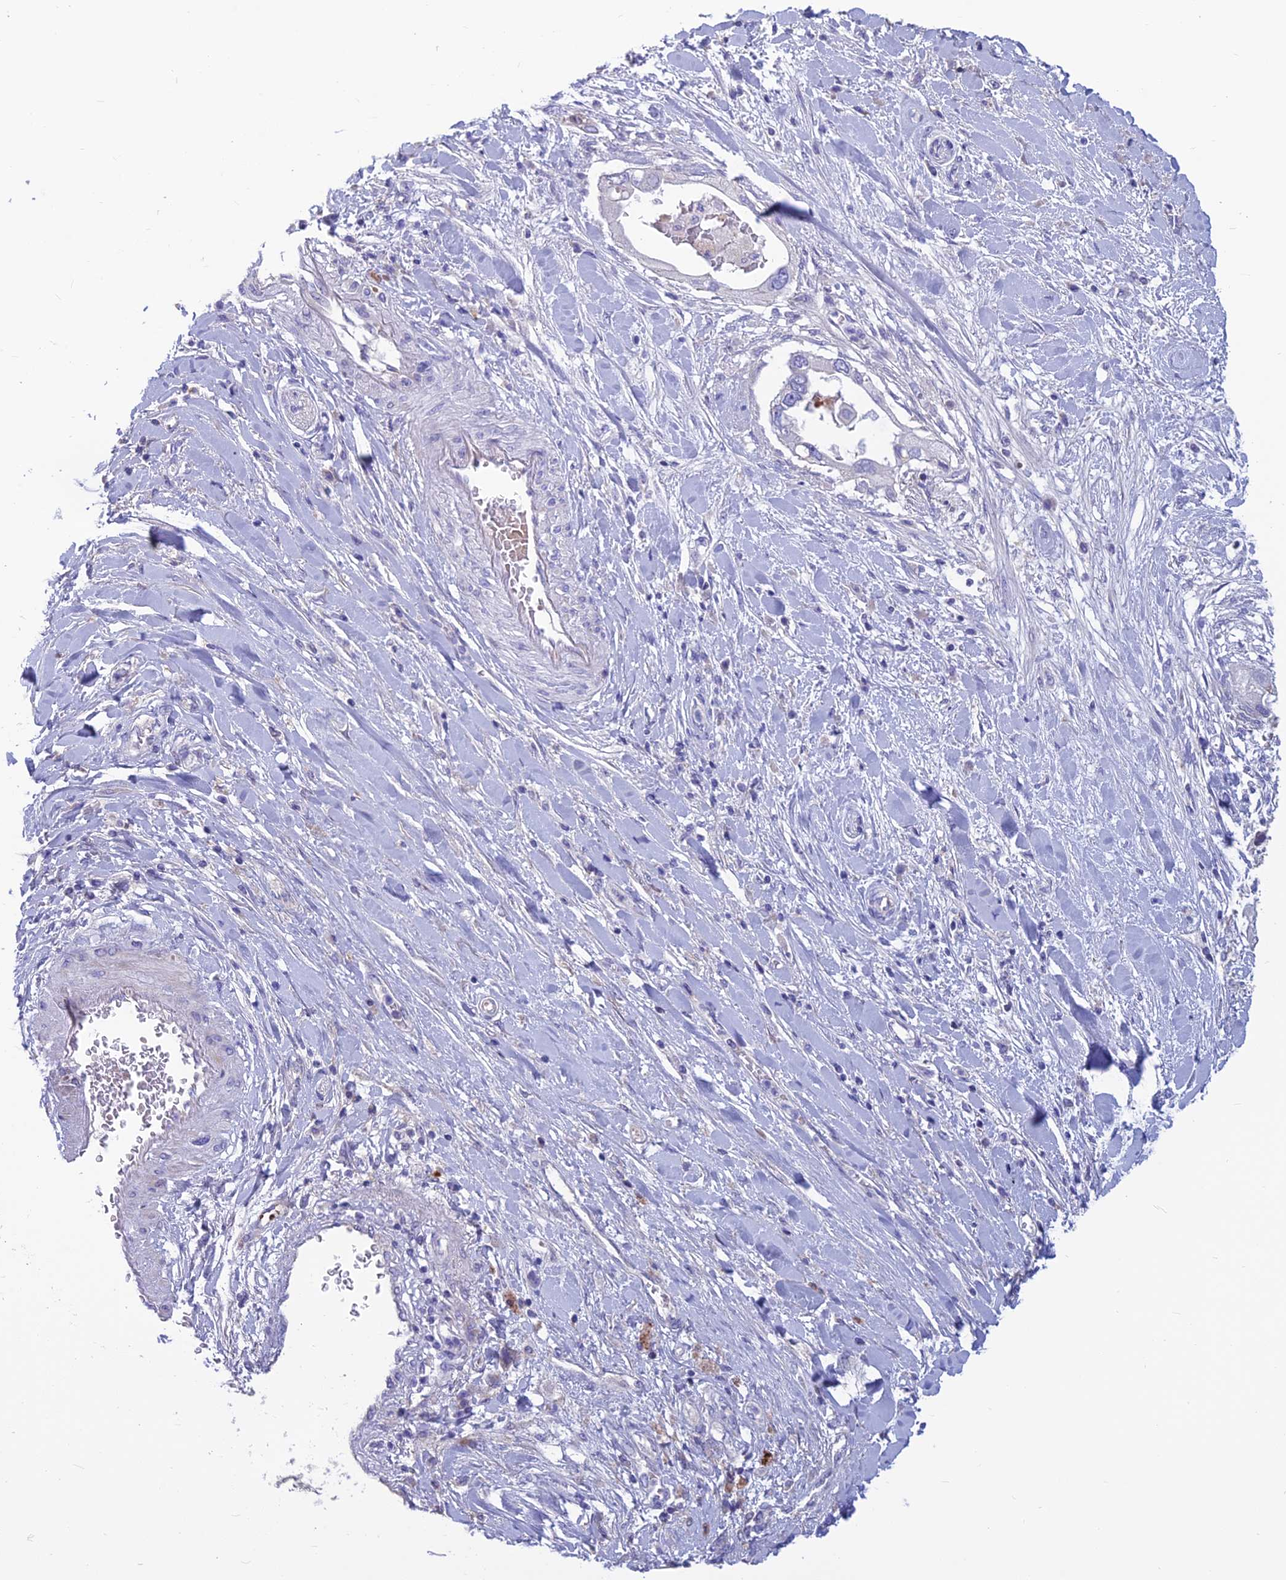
{"staining": {"intensity": "negative", "quantity": "none", "location": "none"}, "tissue": "pancreatic cancer", "cell_type": "Tumor cells", "image_type": "cancer", "snomed": [{"axis": "morphology", "description": "Inflammation, NOS"}, {"axis": "morphology", "description": "Adenocarcinoma, NOS"}, {"axis": "topography", "description": "Pancreas"}], "caption": "A histopathology image of pancreatic cancer (adenocarcinoma) stained for a protein displays no brown staining in tumor cells.", "gene": "BHMT2", "patient": {"sex": "female", "age": 56}}